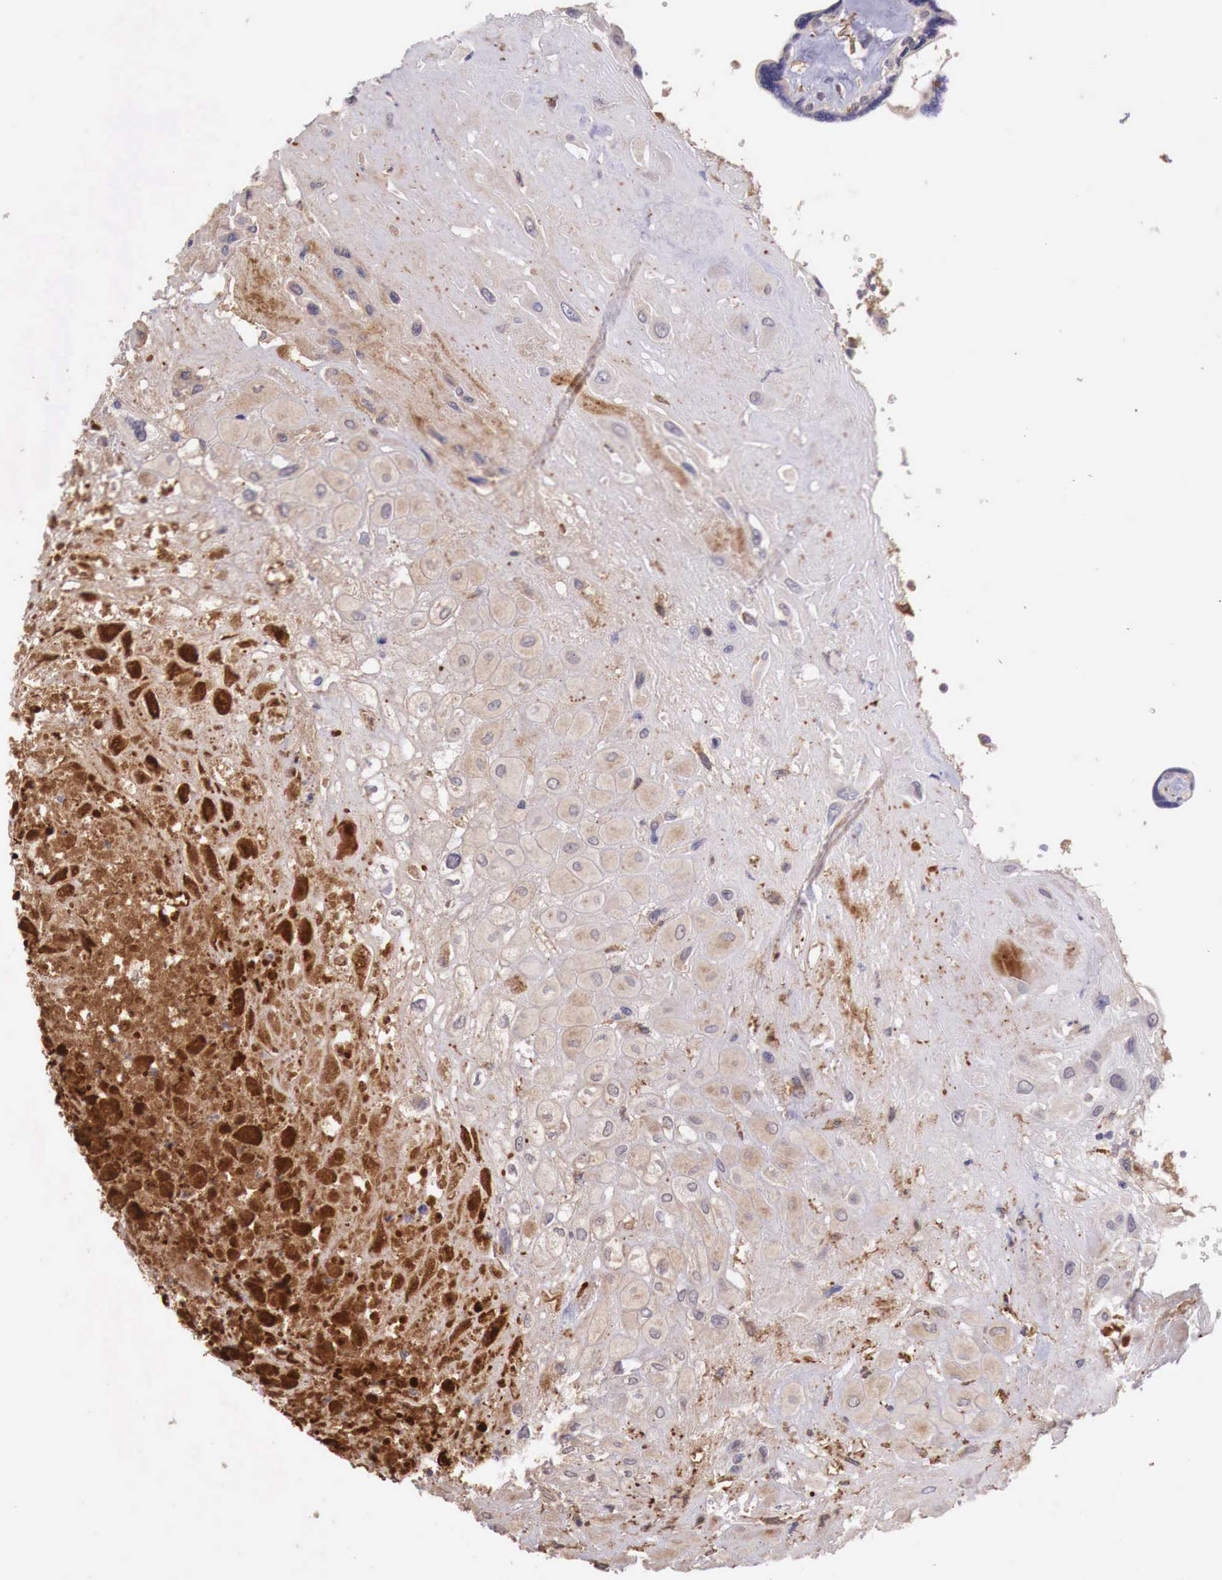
{"staining": {"intensity": "strong", "quantity": "<25%", "location": "cytoplasmic/membranous,nuclear"}, "tissue": "placenta", "cell_type": "Decidual cells", "image_type": "normal", "snomed": [{"axis": "morphology", "description": "Normal tissue, NOS"}, {"axis": "topography", "description": "Placenta"}], "caption": "A medium amount of strong cytoplasmic/membranous,nuclear positivity is seen in approximately <25% of decidual cells in unremarkable placenta.", "gene": "CHRDL1", "patient": {"sex": "female", "age": 31}}